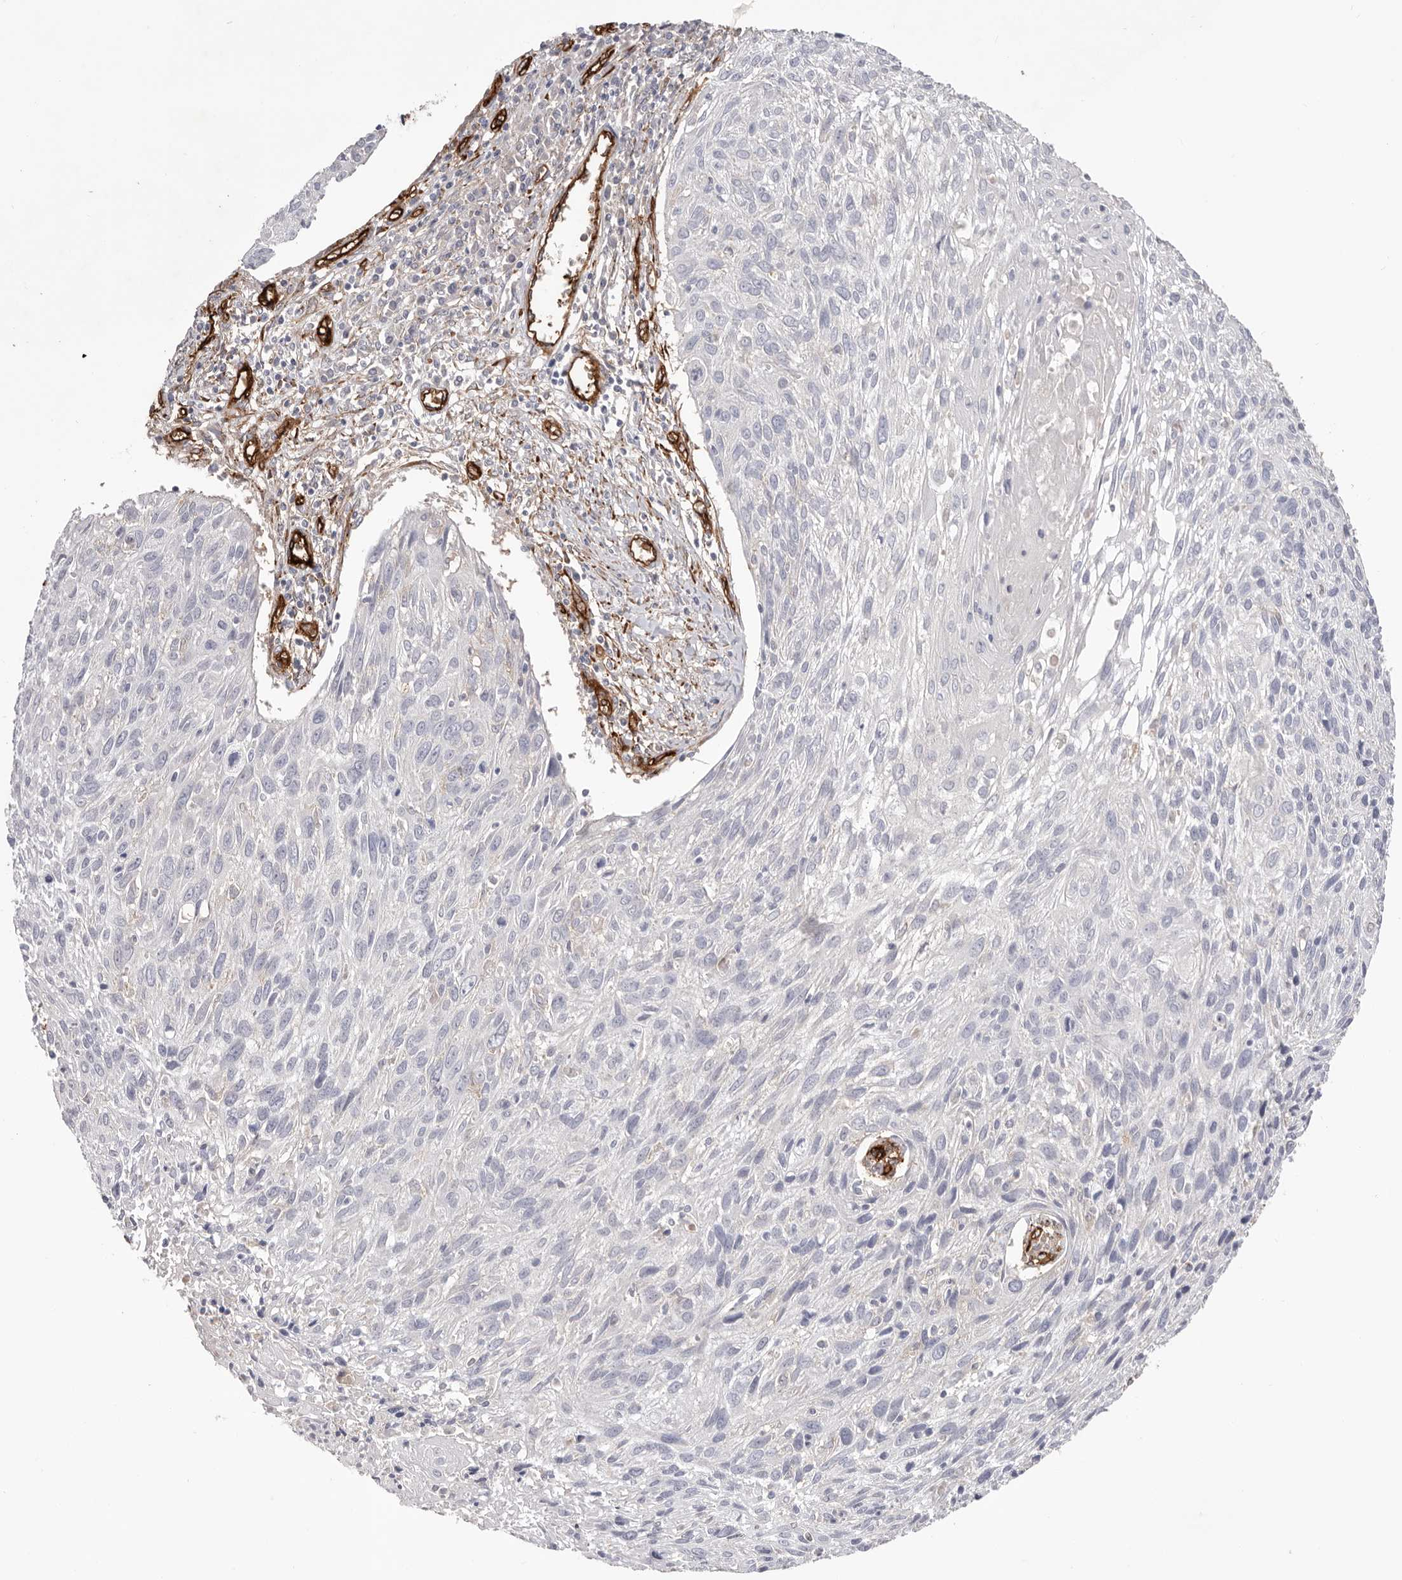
{"staining": {"intensity": "negative", "quantity": "none", "location": "none"}, "tissue": "cervical cancer", "cell_type": "Tumor cells", "image_type": "cancer", "snomed": [{"axis": "morphology", "description": "Squamous cell carcinoma, NOS"}, {"axis": "topography", "description": "Cervix"}], "caption": "This is an immunohistochemistry histopathology image of human cervical cancer (squamous cell carcinoma). There is no staining in tumor cells.", "gene": "LRRC66", "patient": {"sex": "female", "age": 51}}